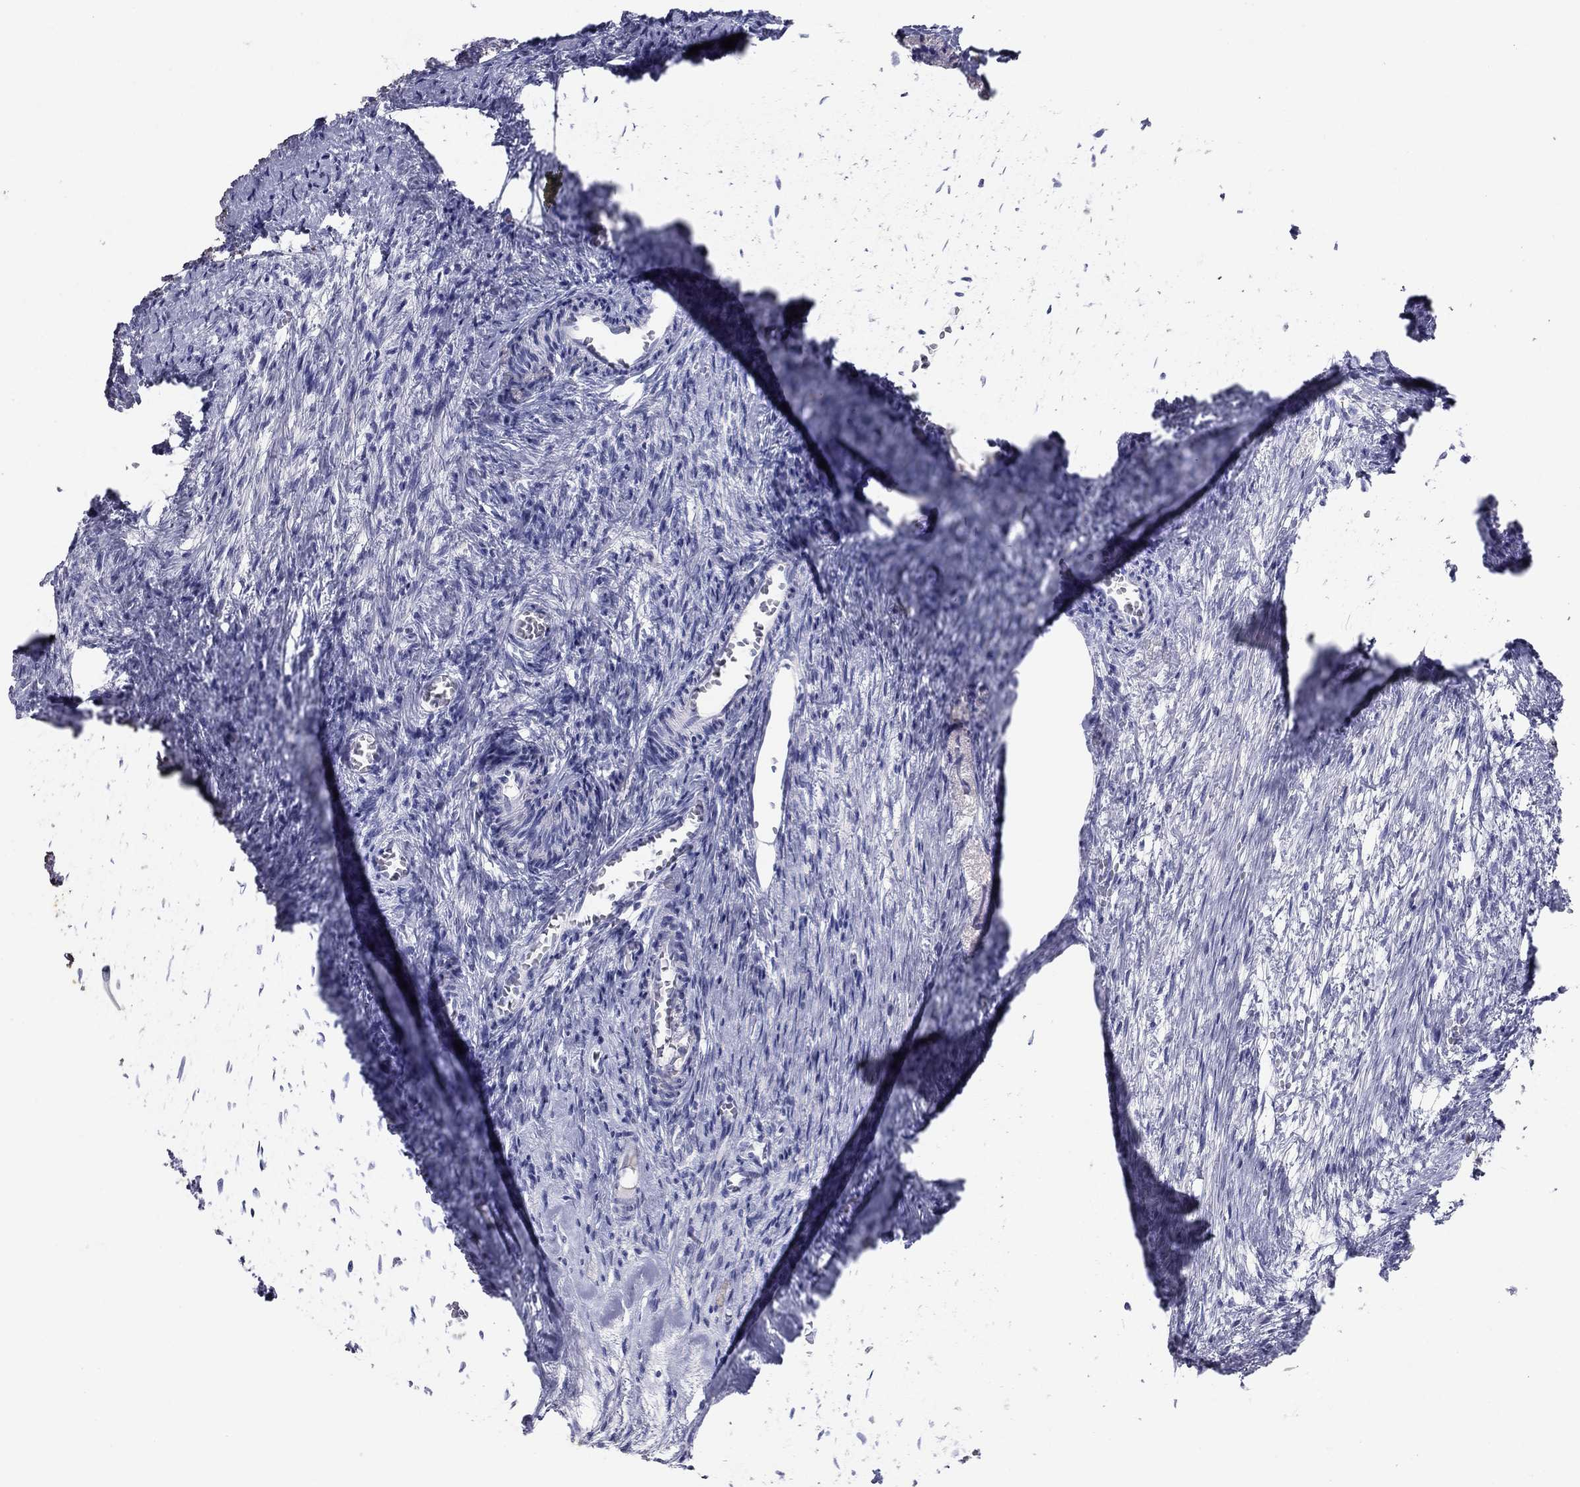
{"staining": {"intensity": "negative", "quantity": "none", "location": "none"}, "tissue": "ovary", "cell_type": "Ovarian stroma cells", "image_type": "normal", "snomed": [{"axis": "morphology", "description": "Normal tissue, NOS"}, {"axis": "topography", "description": "Ovary"}], "caption": "This photomicrograph is of normal ovary stained with IHC to label a protein in brown with the nuclei are counter-stained blue. There is no positivity in ovarian stroma cells.", "gene": "KRT75", "patient": {"sex": "female", "age": 39}}